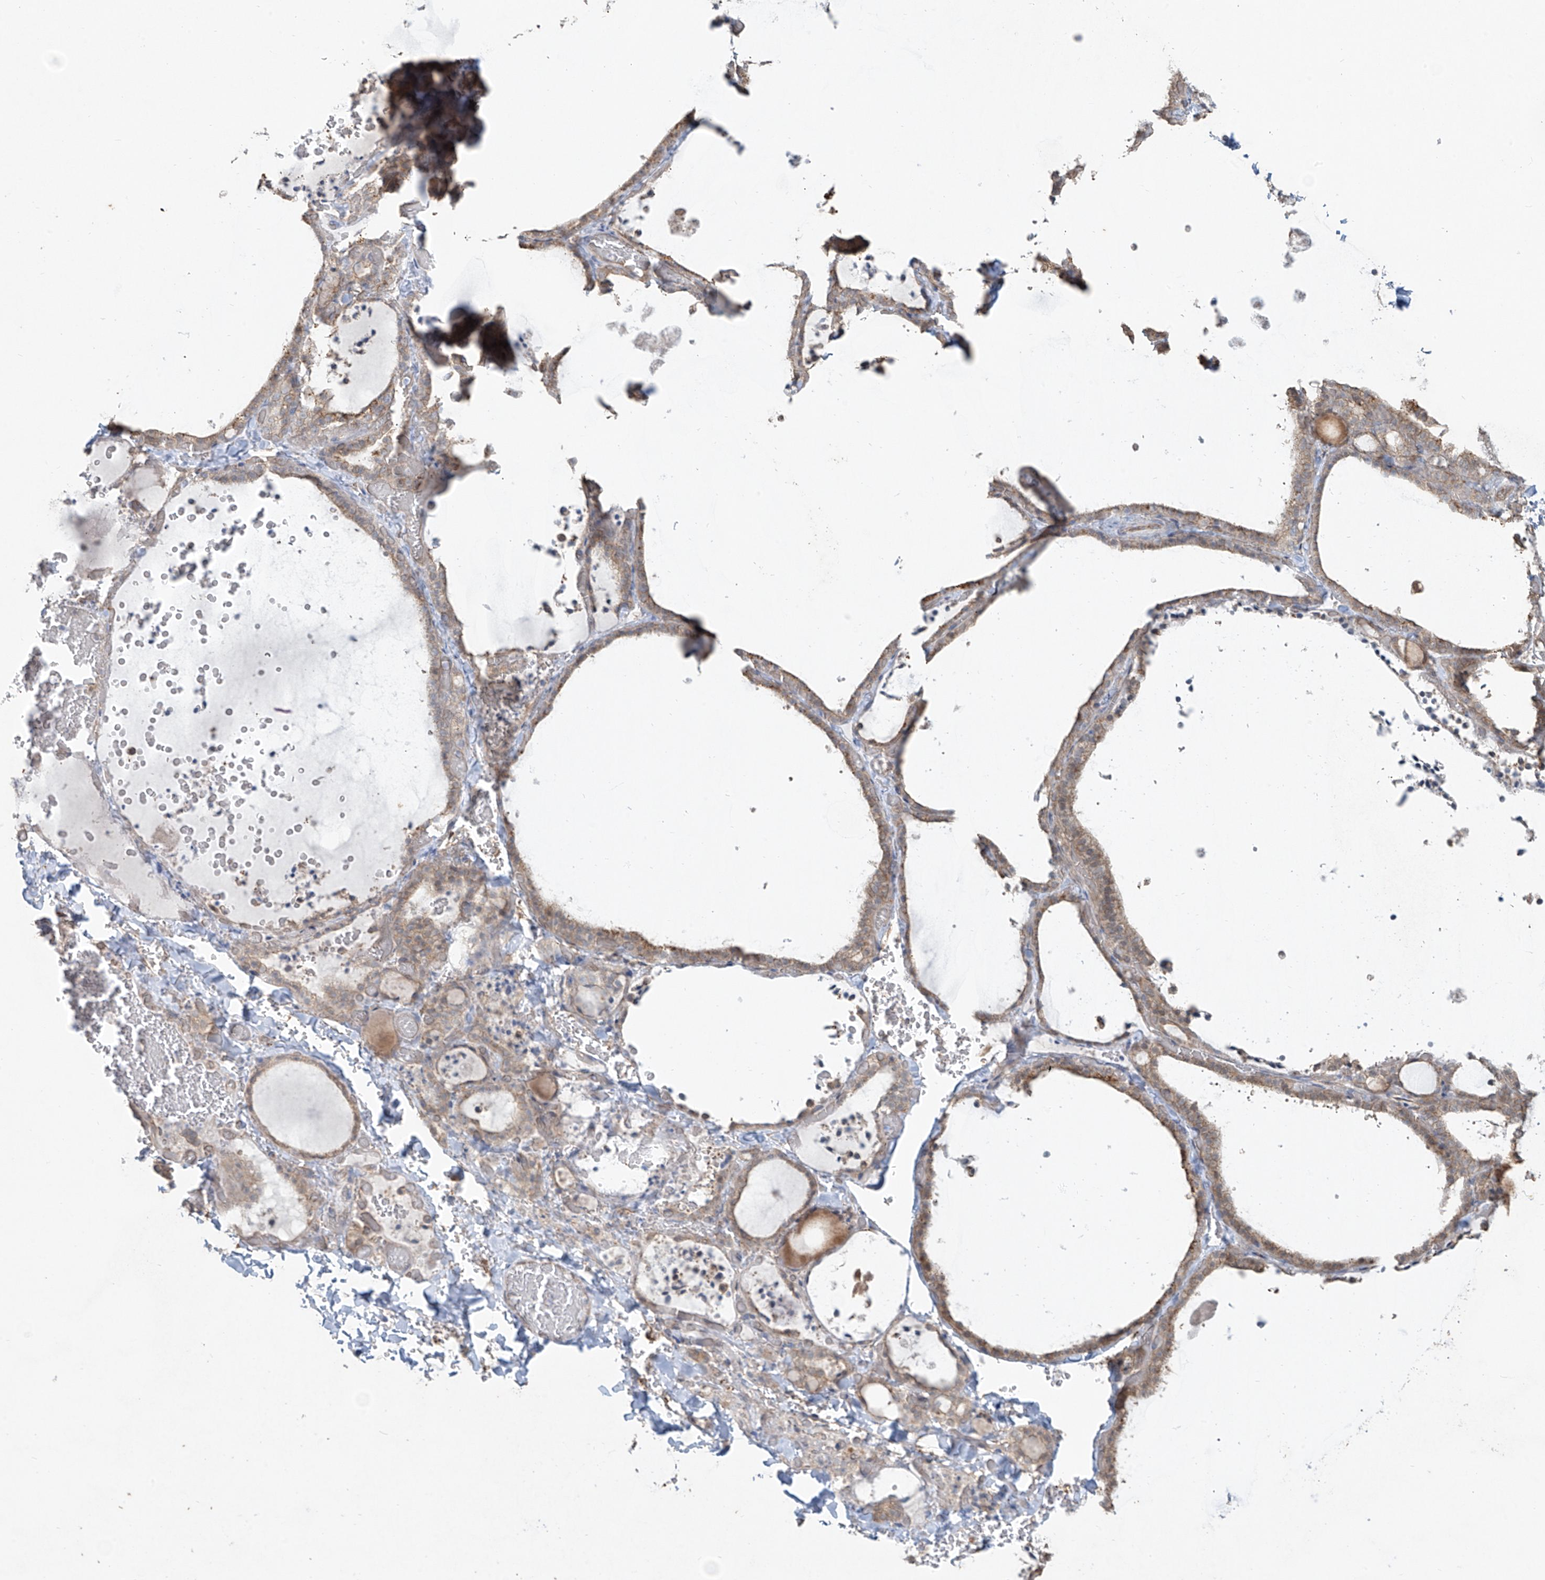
{"staining": {"intensity": "weak", "quantity": "25%-75%", "location": "cytoplasmic/membranous"}, "tissue": "thyroid gland", "cell_type": "Glandular cells", "image_type": "normal", "snomed": [{"axis": "morphology", "description": "Normal tissue, NOS"}, {"axis": "topography", "description": "Thyroid gland"}], "caption": "This image exhibits unremarkable thyroid gland stained with IHC to label a protein in brown. The cytoplasmic/membranous of glandular cells show weak positivity for the protein. Nuclei are counter-stained blue.", "gene": "TUBE1", "patient": {"sex": "female", "age": 22}}